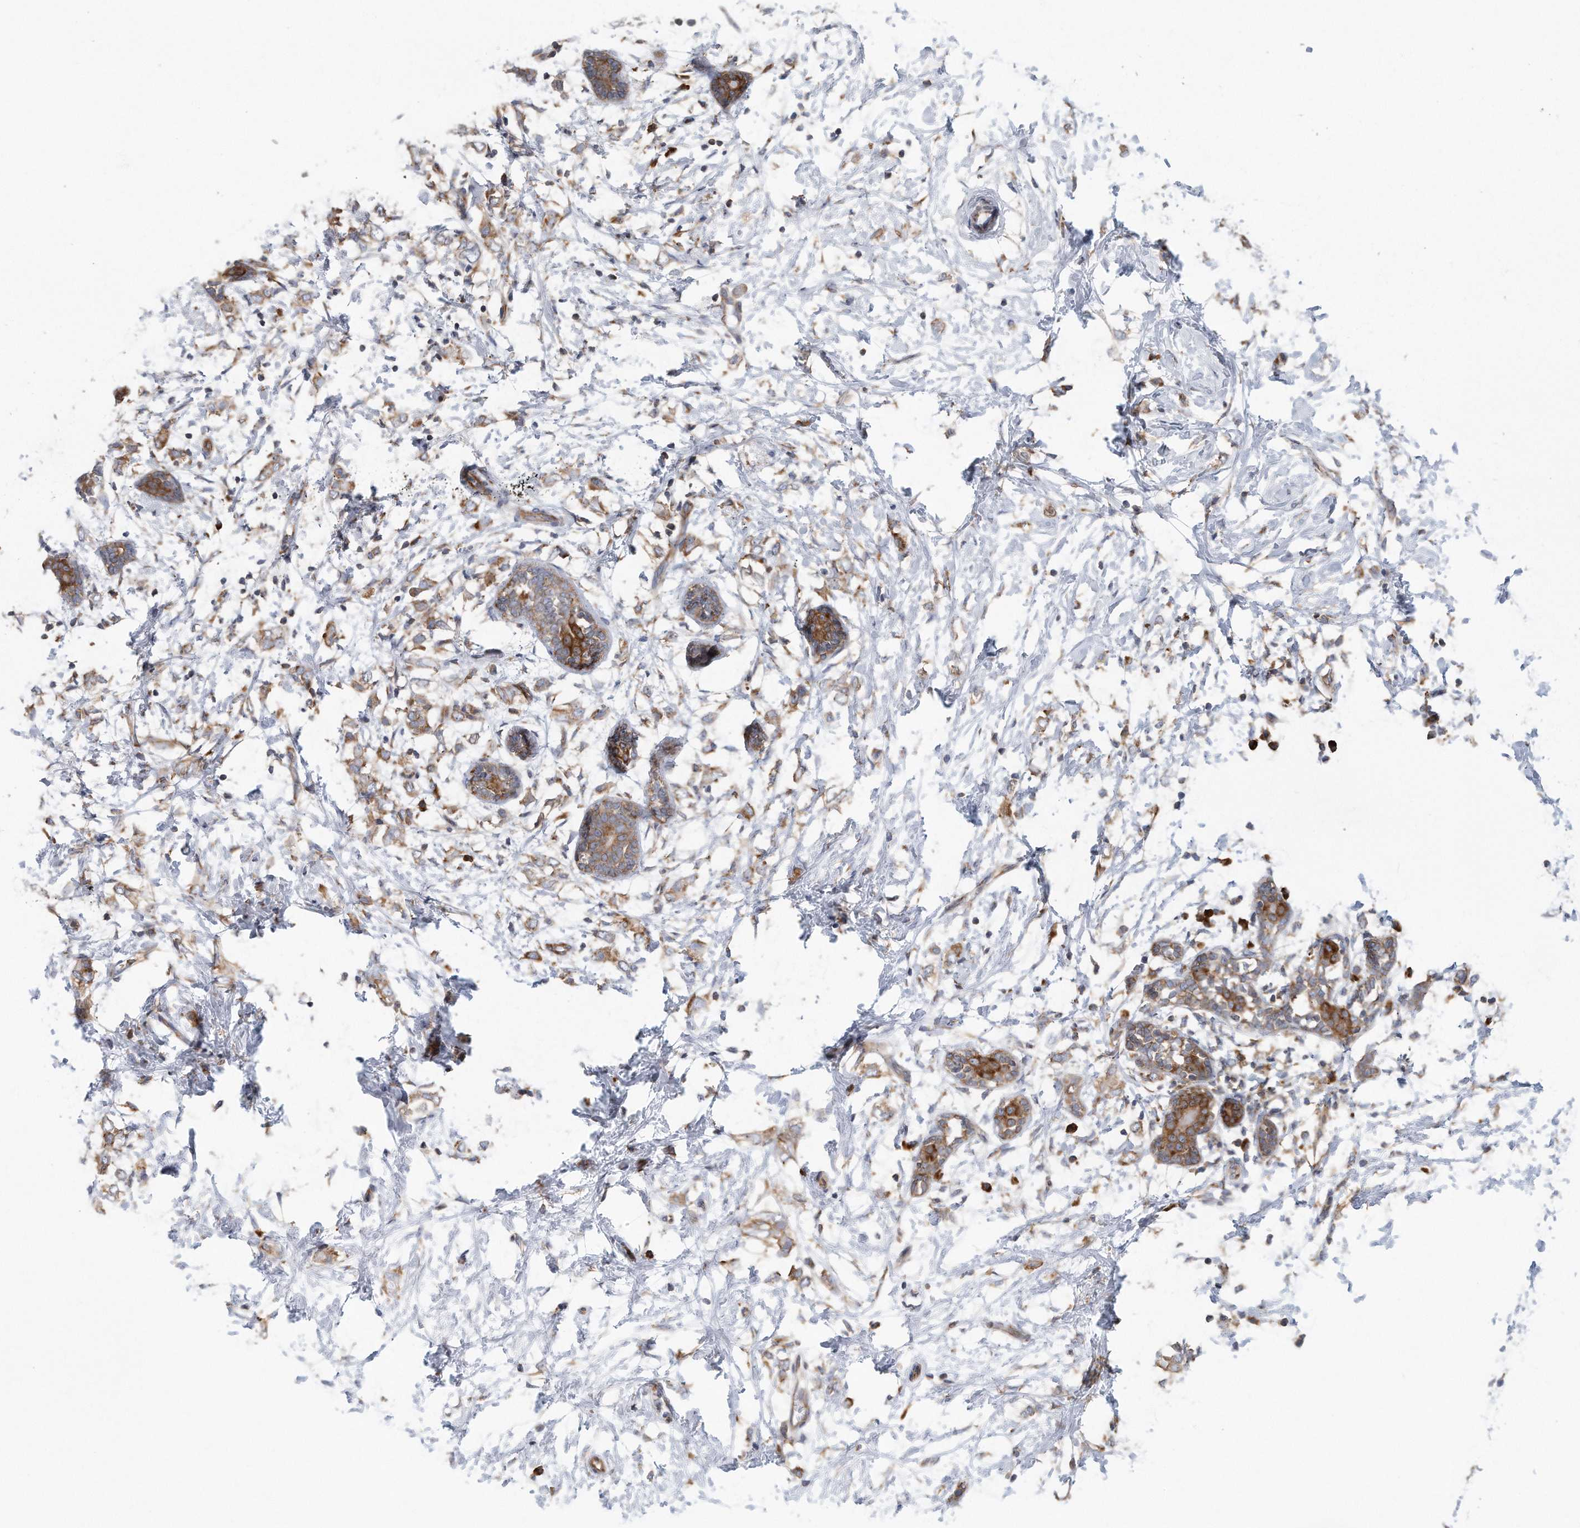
{"staining": {"intensity": "moderate", "quantity": ">75%", "location": "cytoplasmic/membranous"}, "tissue": "breast cancer", "cell_type": "Tumor cells", "image_type": "cancer", "snomed": [{"axis": "morphology", "description": "Normal tissue, NOS"}, {"axis": "morphology", "description": "Lobular carcinoma"}, {"axis": "topography", "description": "Breast"}], "caption": "This image demonstrates breast cancer (lobular carcinoma) stained with immunohistochemistry (IHC) to label a protein in brown. The cytoplasmic/membranous of tumor cells show moderate positivity for the protein. Nuclei are counter-stained blue.", "gene": "RPL26L1", "patient": {"sex": "female", "age": 47}}